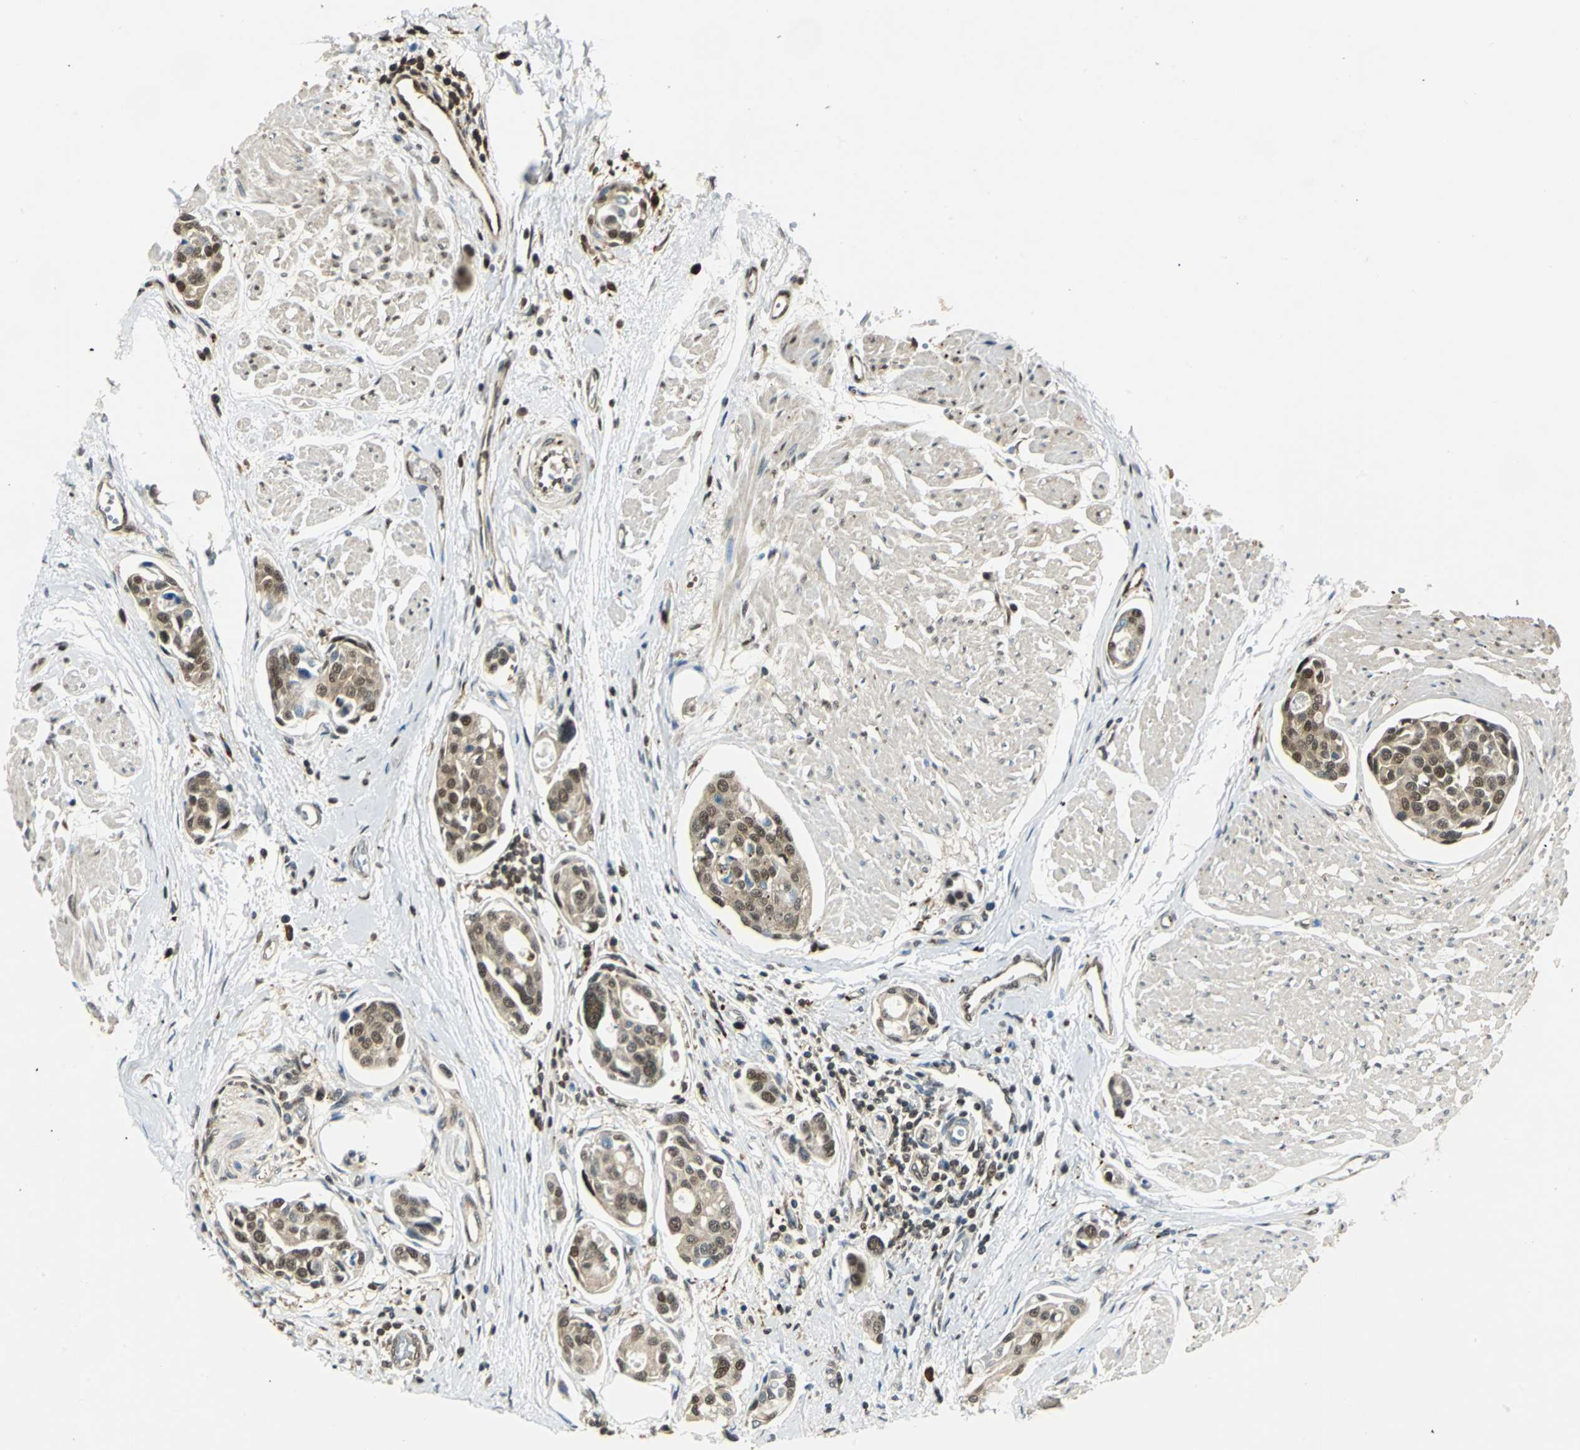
{"staining": {"intensity": "weak", "quantity": ">75%", "location": "cytoplasmic/membranous,nuclear"}, "tissue": "urothelial cancer", "cell_type": "Tumor cells", "image_type": "cancer", "snomed": [{"axis": "morphology", "description": "Urothelial carcinoma, High grade"}, {"axis": "topography", "description": "Urinary bladder"}], "caption": "Urothelial cancer tissue demonstrates weak cytoplasmic/membranous and nuclear expression in about >75% of tumor cells, visualized by immunohistochemistry.", "gene": "PPP1R13L", "patient": {"sex": "male", "age": 78}}